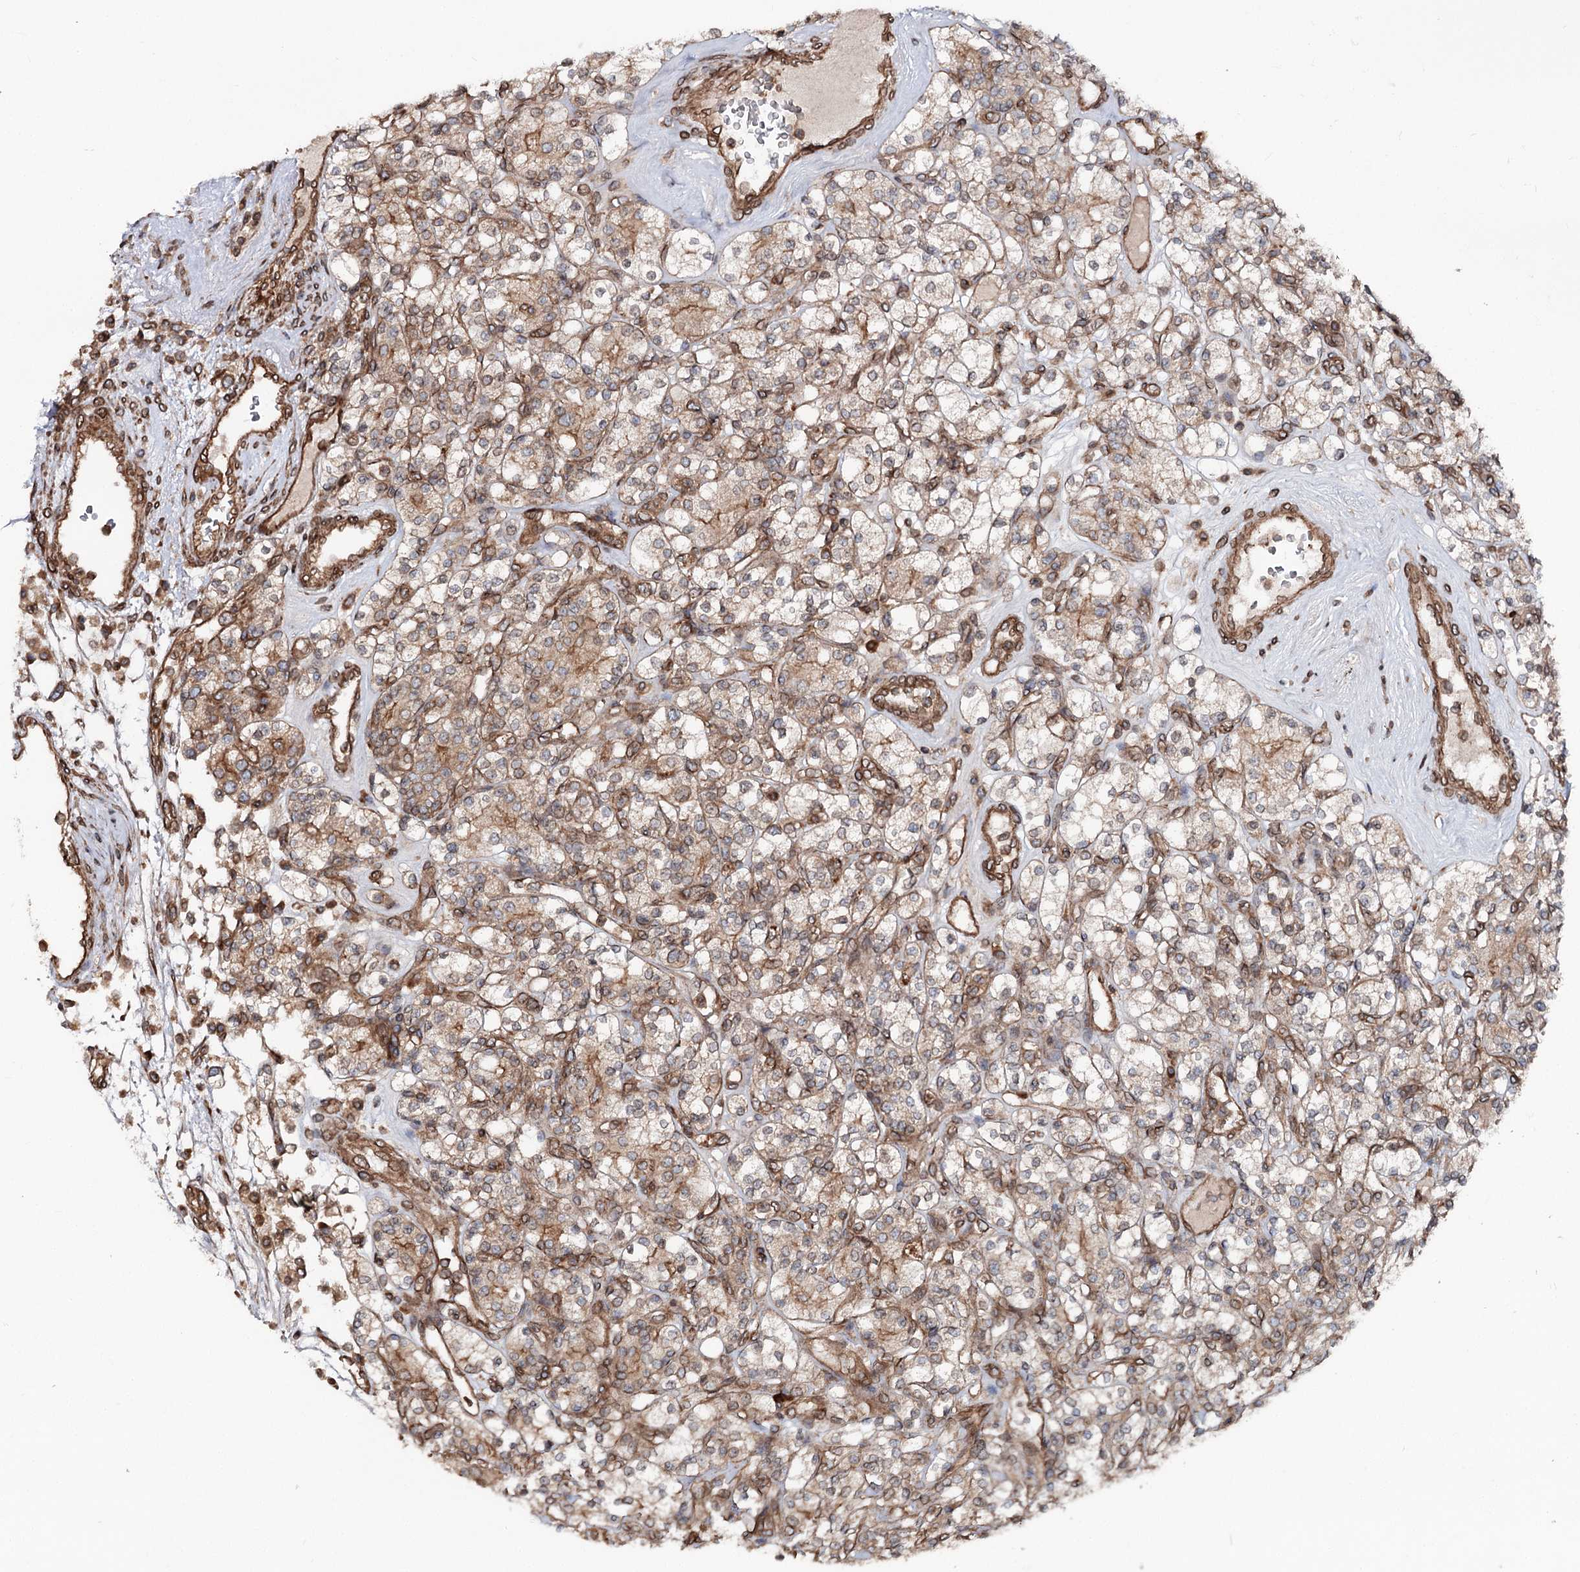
{"staining": {"intensity": "moderate", "quantity": ">75%", "location": "cytoplasmic/membranous"}, "tissue": "renal cancer", "cell_type": "Tumor cells", "image_type": "cancer", "snomed": [{"axis": "morphology", "description": "Adenocarcinoma, NOS"}, {"axis": "topography", "description": "Kidney"}], "caption": "Renal cancer (adenocarcinoma) stained for a protein displays moderate cytoplasmic/membranous positivity in tumor cells. (brown staining indicates protein expression, while blue staining denotes nuclei).", "gene": "FGFR1OP2", "patient": {"sex": "male", "age": 77}}